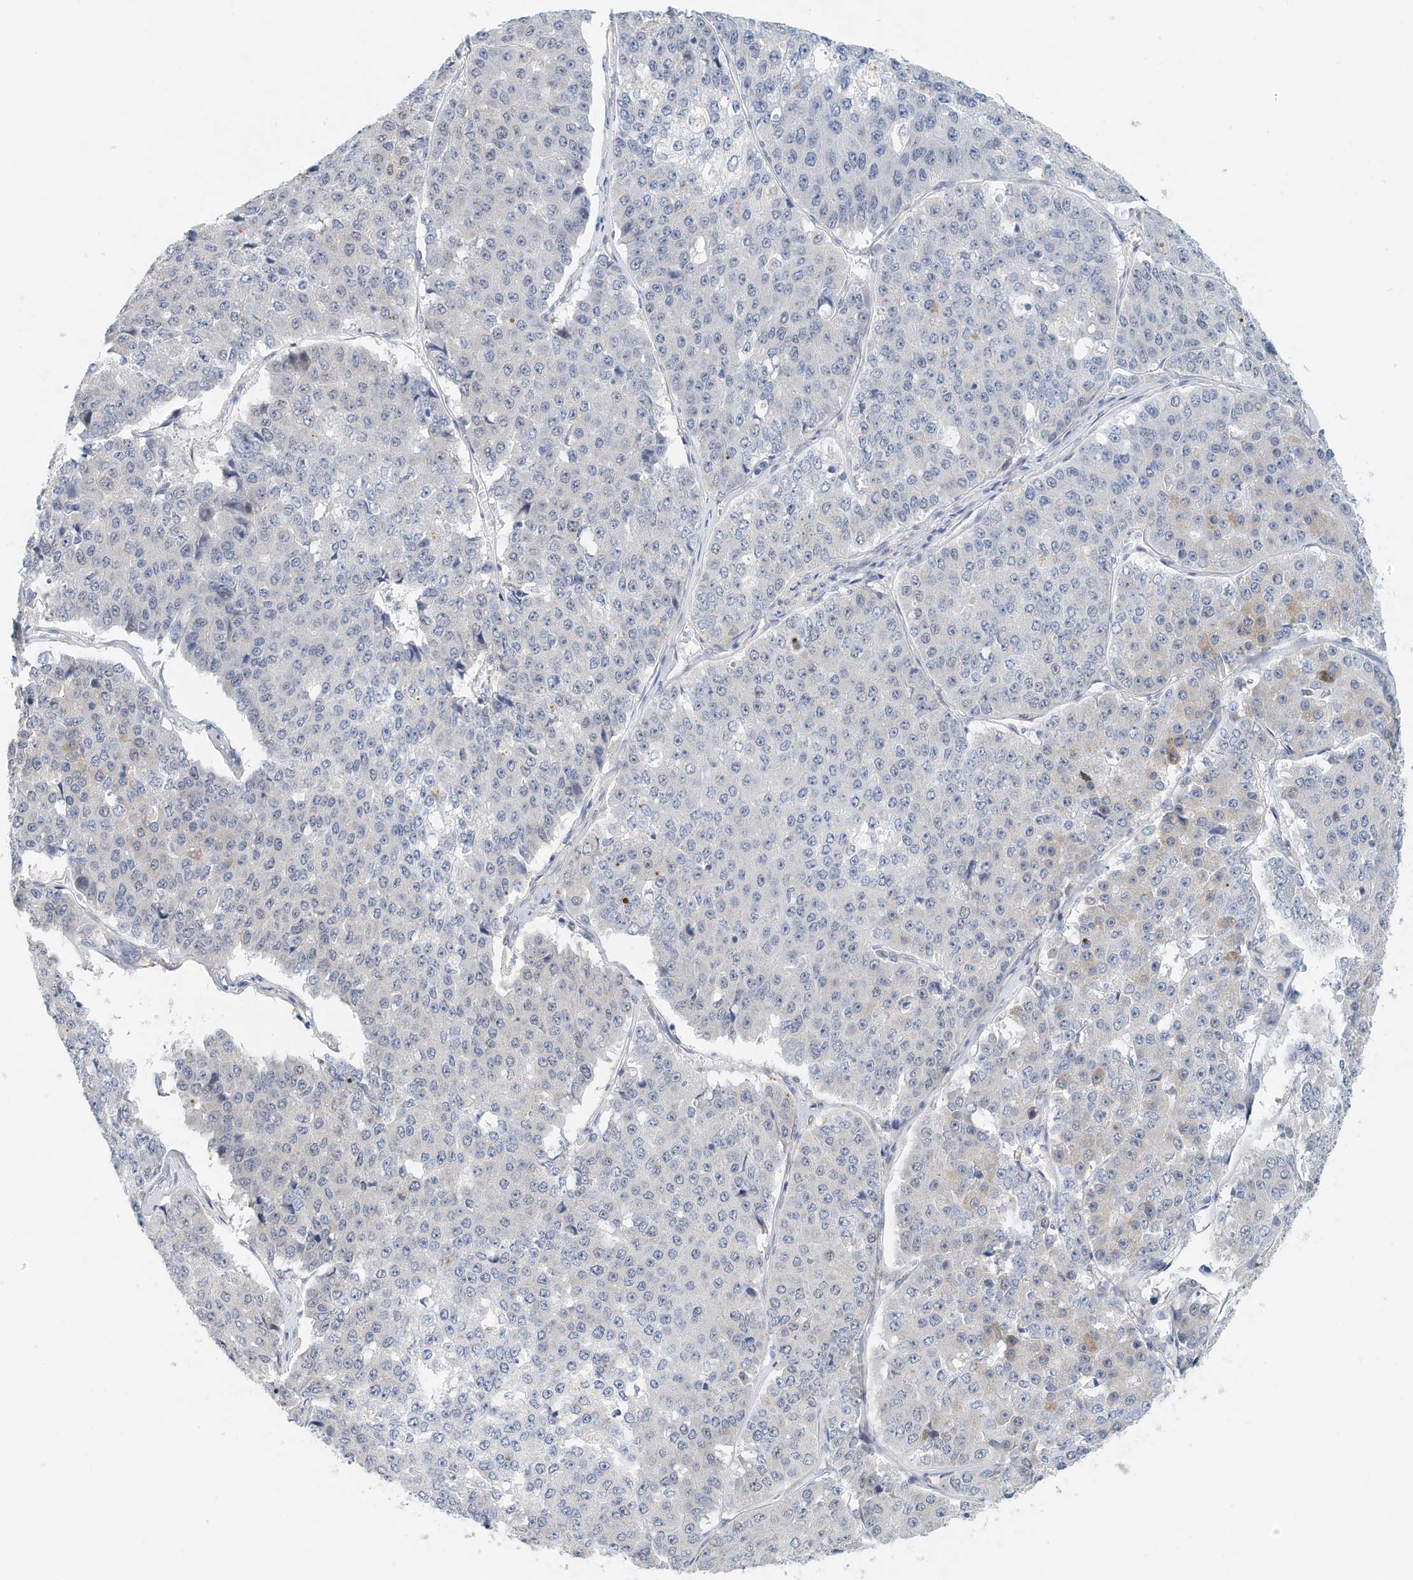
{"staining": {"intensity": "negative", "quantity": "none", "location": "none"}, "tissue": "pancreatic cancer", "cell_type": "Tumor cells", "image_type": "cancer", "snomed": [{"axis": "morphology", "description": "Adenocarcinoma, NOS"}, {"axis": "topography", "description": "Pancreas"}], "caption": "IHC of adenocarcinoma (pancreatic) reveals no positivity in tumor cells.", "gene": "ARHGAP28", "patient": {"sex": "male", "age": 50}}